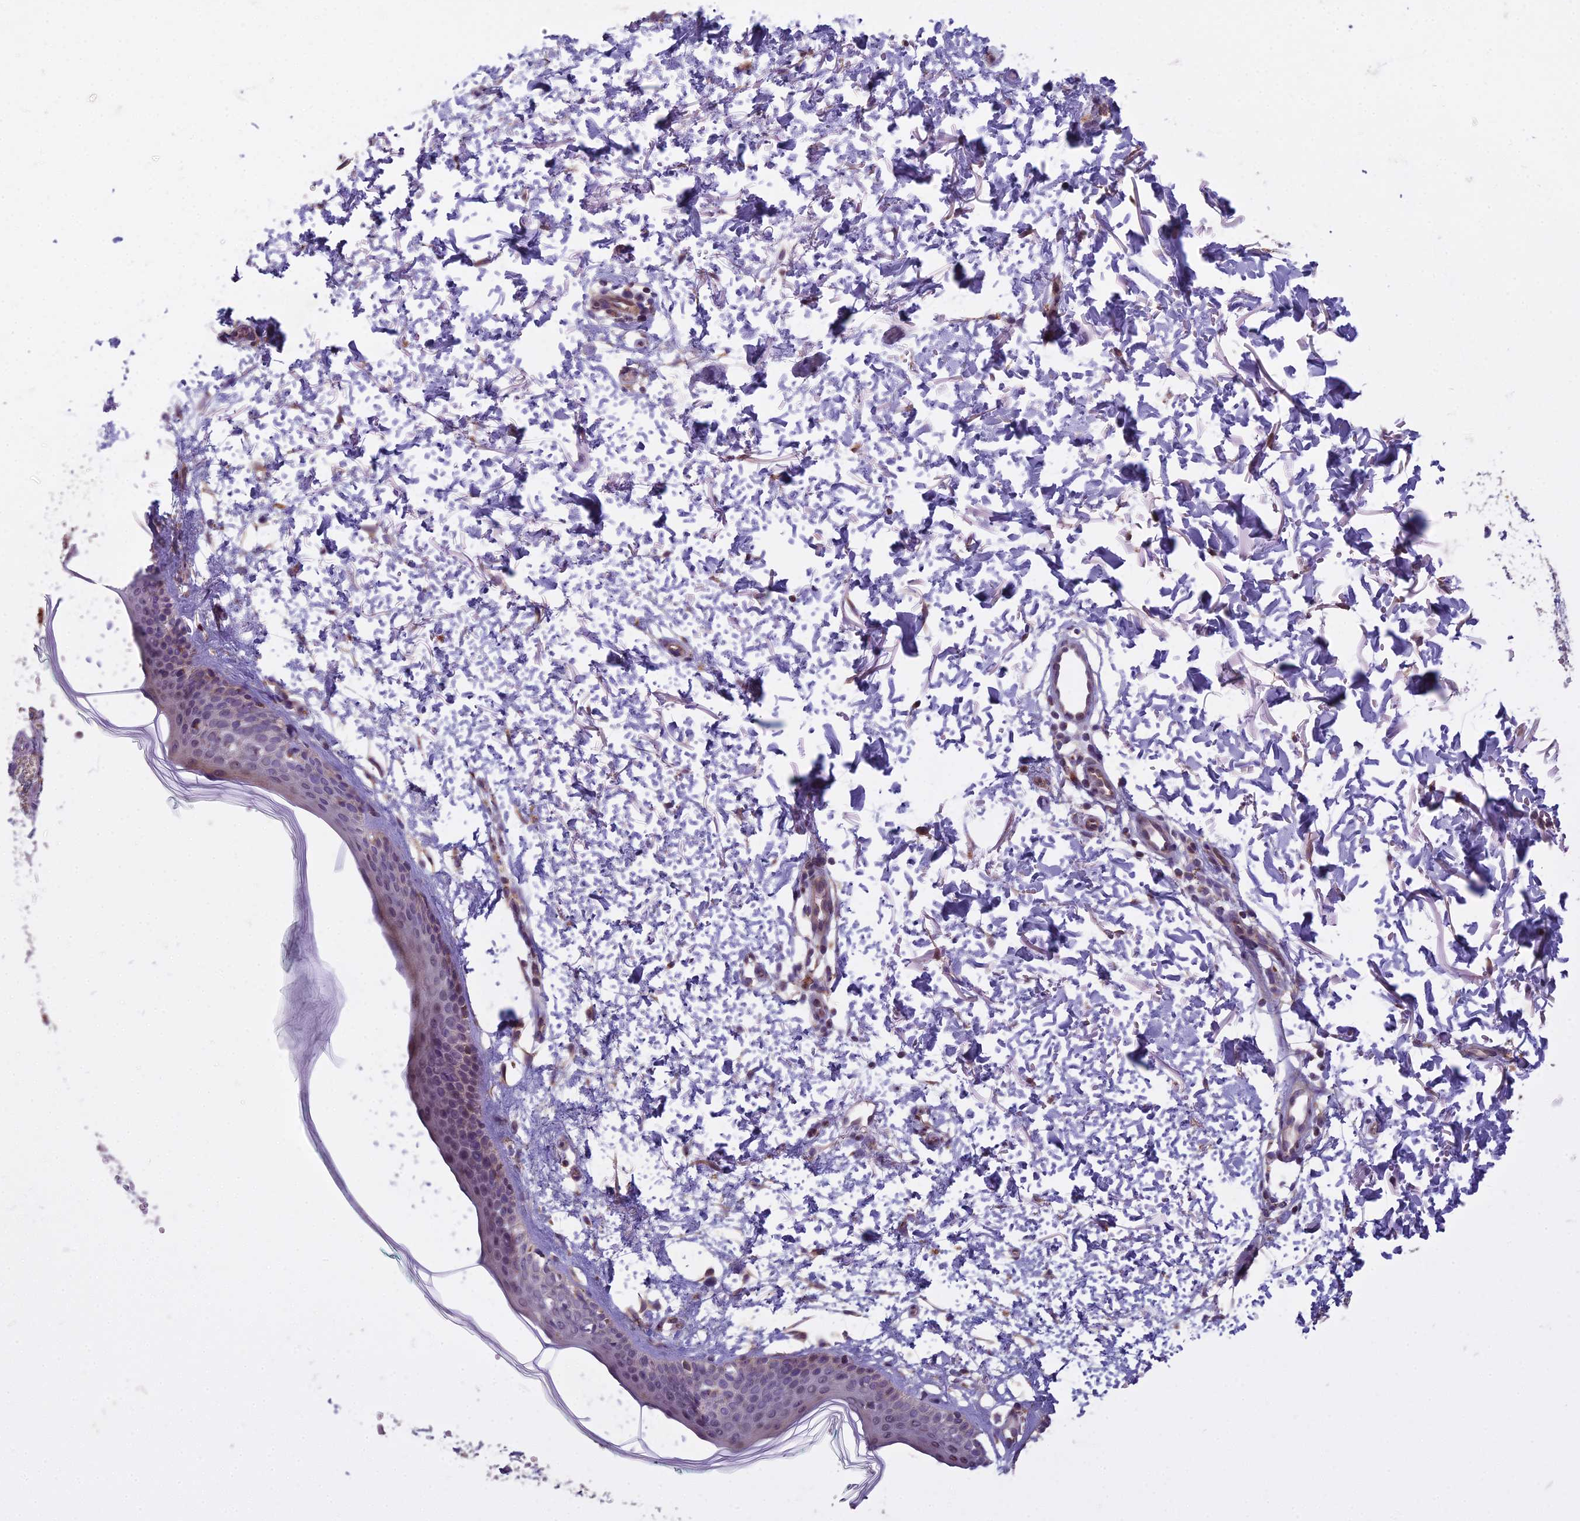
{"staining": {"intensity": "weak", "quantity": "25%-75%", "location": "cytoplasmic/membranous"}, "tissue": "skin", "cell_type": "Fibroblasts", "image_type": "normal", "snomed": [{"axis": "morphology", "description": "Normal tissue, NOS"}, {"axis": "topography", "description": "Skin"}], "caption": "Skin stained with DAB IHC displays low levels of weak cytoplasmic/membranous expression in about 25%-75% of fibroblasts.", "gene": "DUS2", "patient": {"sex": "male", "age": 66}}